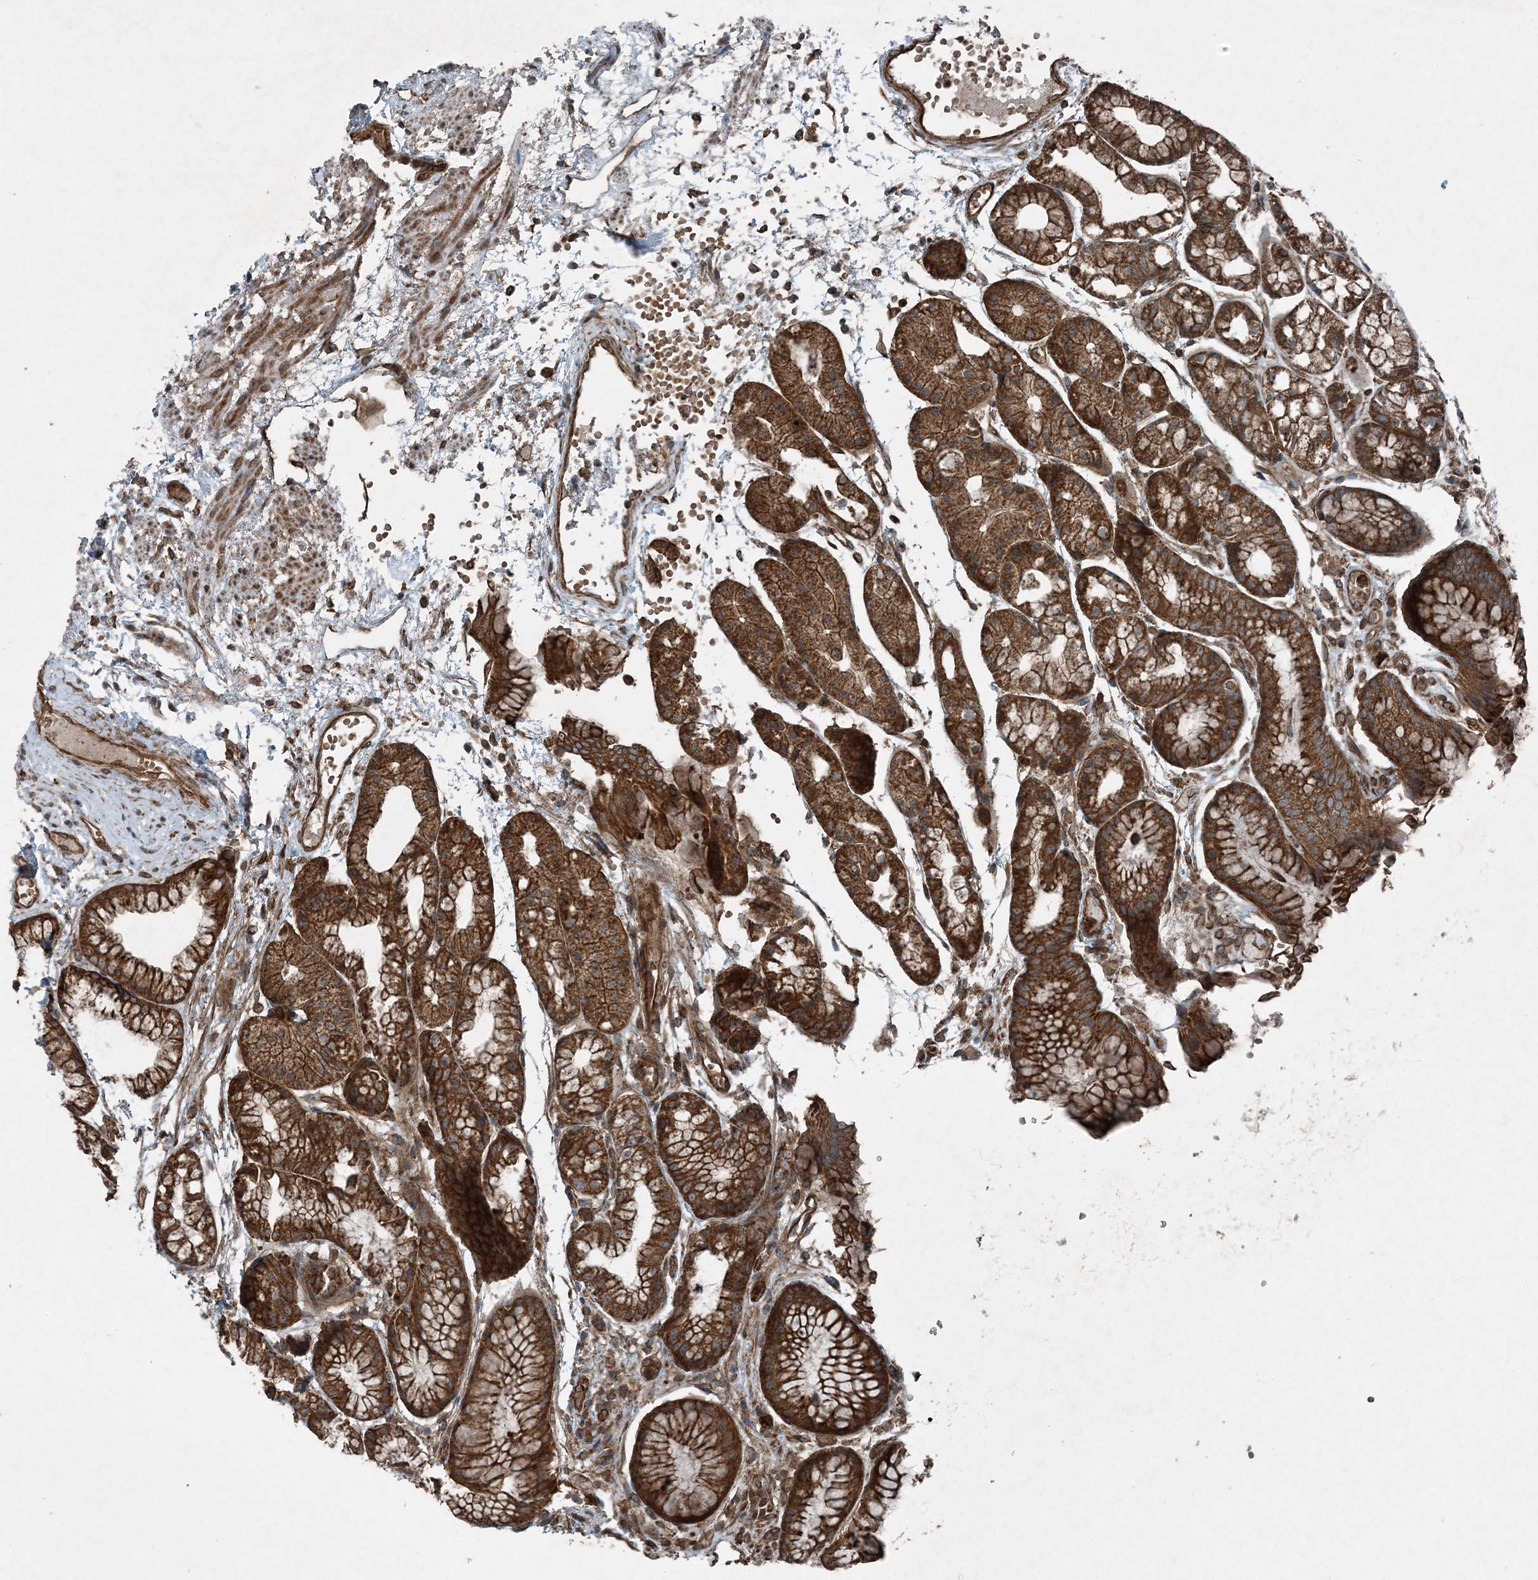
{"staining": {"intensity": "strong", "quantity": ">75%", "location": "cytoplasmic/membranous"}, "tissue": "stomach", "cell_type": "Glandular cells", "image_type": "normal", "snomed": [{"axis": "morphology", "description": "Normal tissue, NOS"}, {"axis": "topography", "description": "Stomach, upper"}], "caption": "DAB immunohistochemical staining of normal human stomach displays strong cytoplasmic/membranous protein positivity in approximately >75% of glandular cells.", "gene": "COPS7B", "patient": {"sex": "male", "age": 72}}